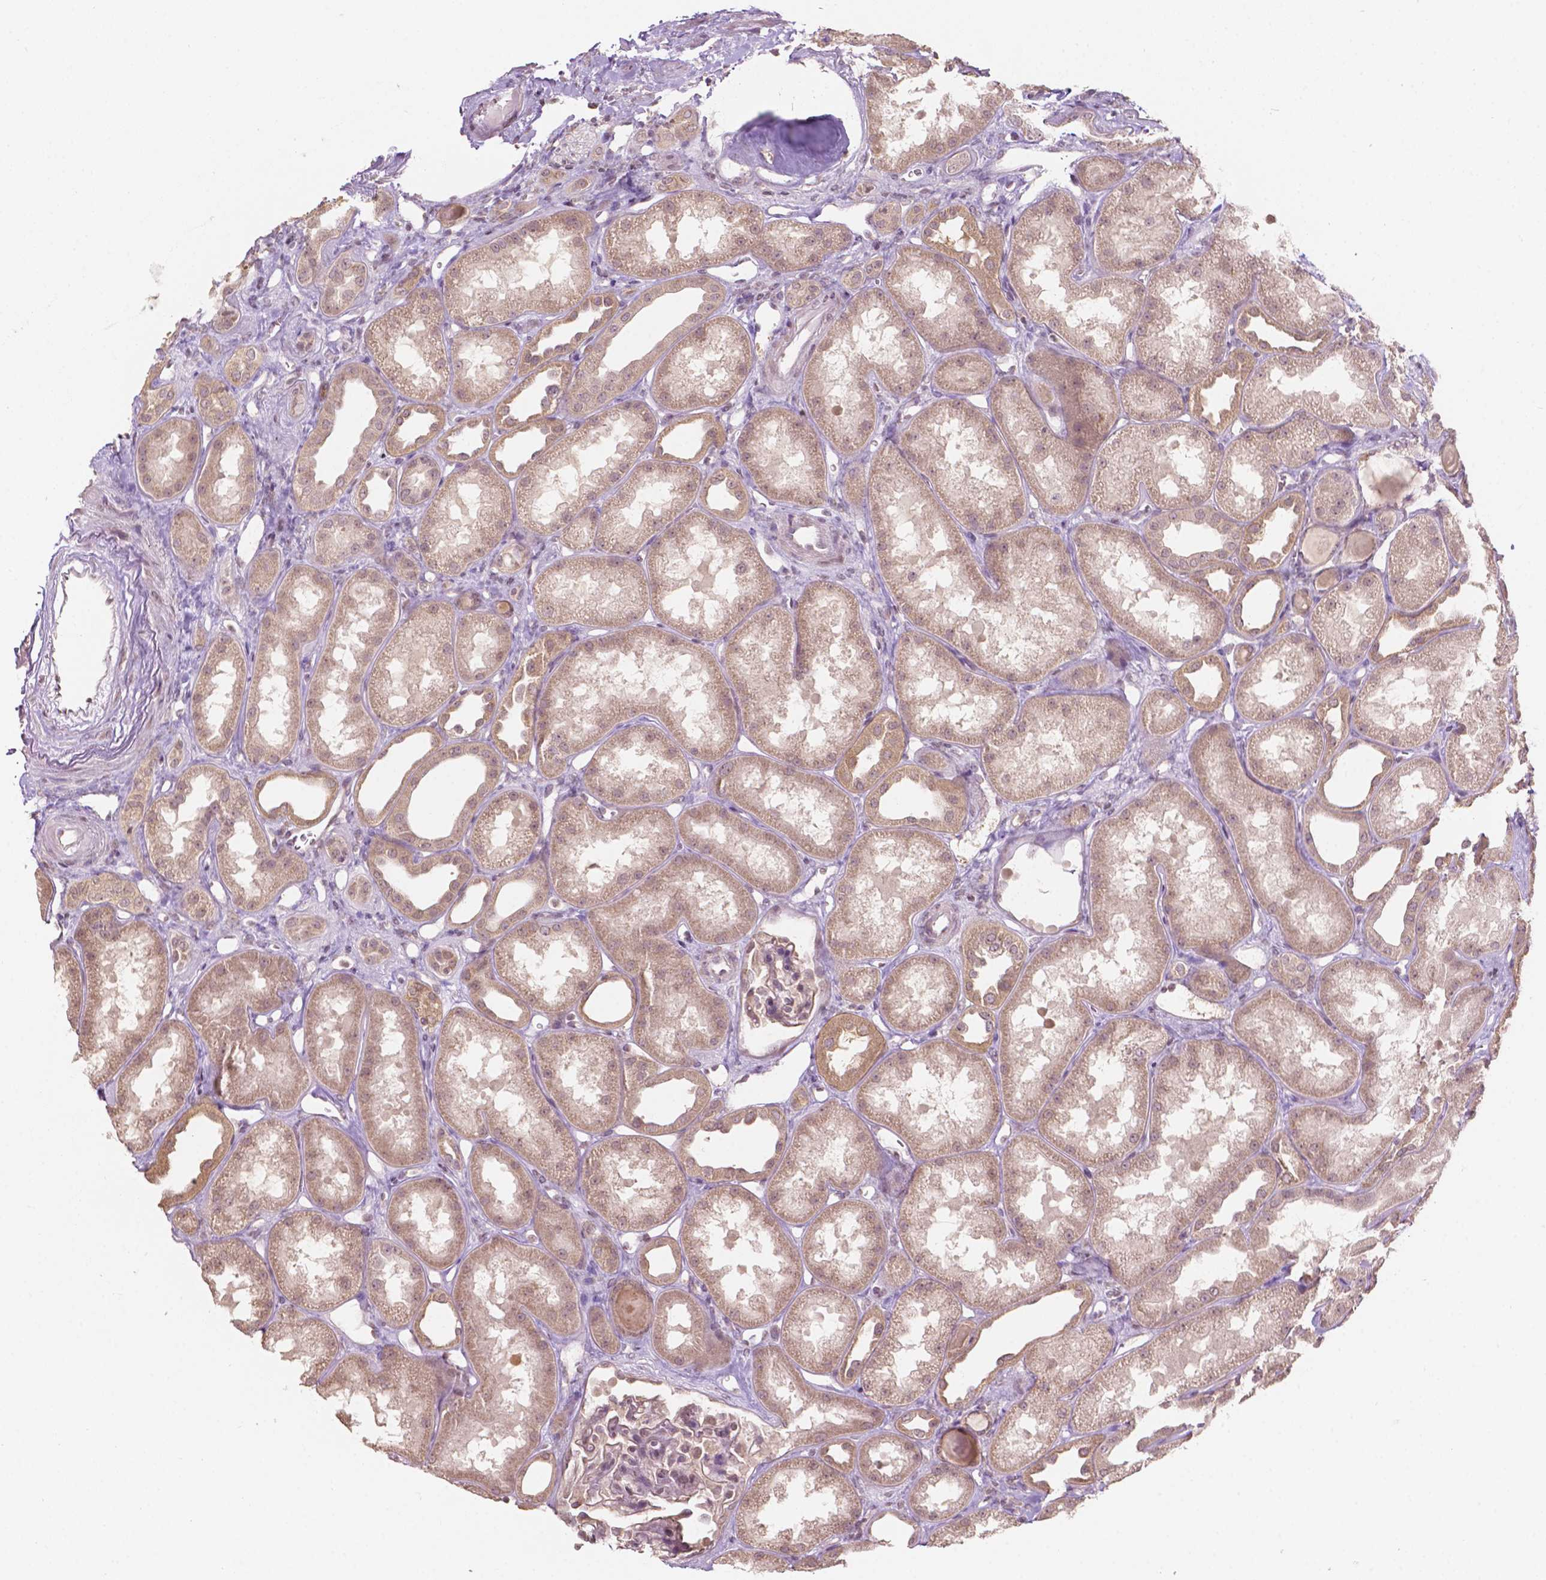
{"staining": {"intensity": "negative", "quantity": "none", "location": "none"}, "tissue": "kidney", "cell_type": "Cells in glomeruli", "image_type": "normal", "snomed": [{"axis": "morphology", "description": "Normal tissue, NOS"}, {"axis": "topography", "description": "Kidney"}], "caption": "Benign kidney was stained to show a protein in brown. There is no significant positivity in cells in glomeruli. (DAB IHC visualized using brightfield microscopy, high magnification).", "gene": "NOS1AP", "patient": {"sex": "male", "age": 61}}